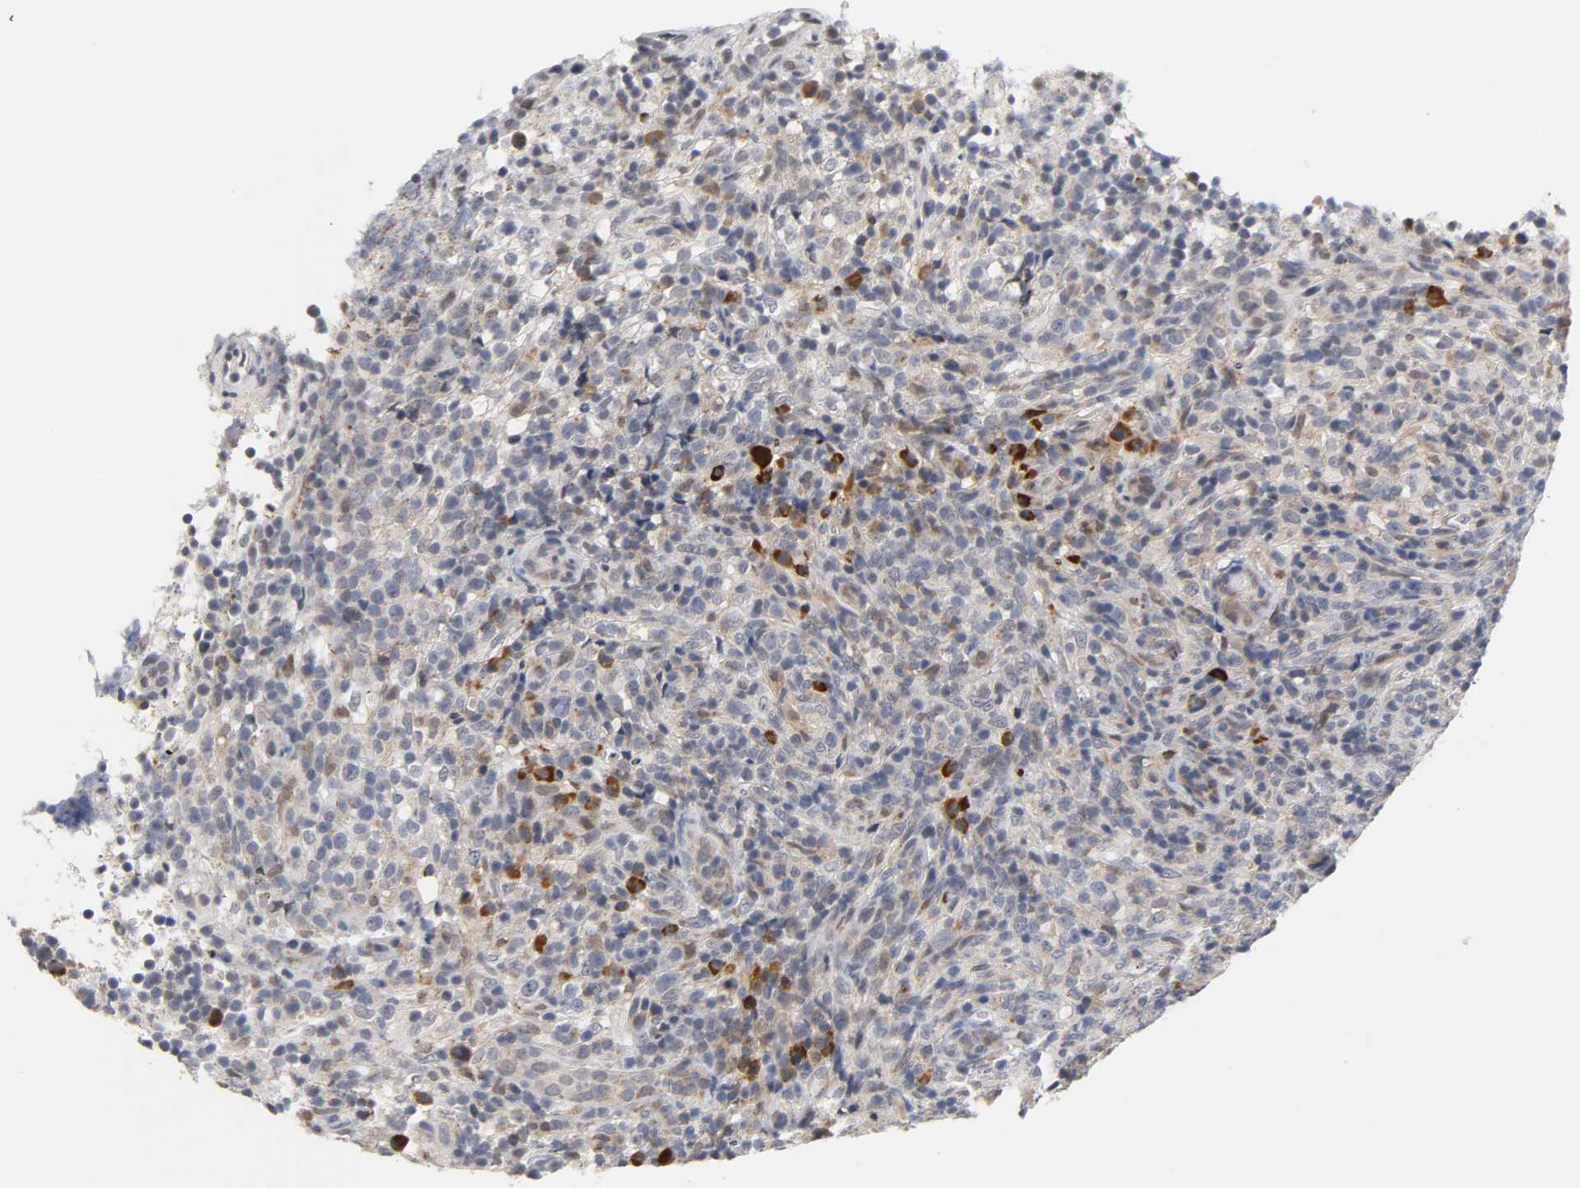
{"staining": {"intensity": "moderate", "quantity": ">75%", "location": "cytoplasmic/membranous"}, "tissue": "lymphoma", "cell_type": "Tumor cells", "image_type": "cancer", "snomed": [{"axis": "morphology", "description": "Malignant lymphoma, non-Hodgkin's type, High grade"}, {"axis": "topography", "description": "Lymph node"}], "caption": "Immunohistochemical staining of human high-grade malignant lymphoma, non-Hodgkin's type displays medium levels of moderate cytoplasmic/membranous protein positivity in approximately >75% of tumor cells. The protein is shown in brown color, while the nuclei are stained blue.", "gene": "GSTZ1", "patient": {"sex": "female", "age": 76}}